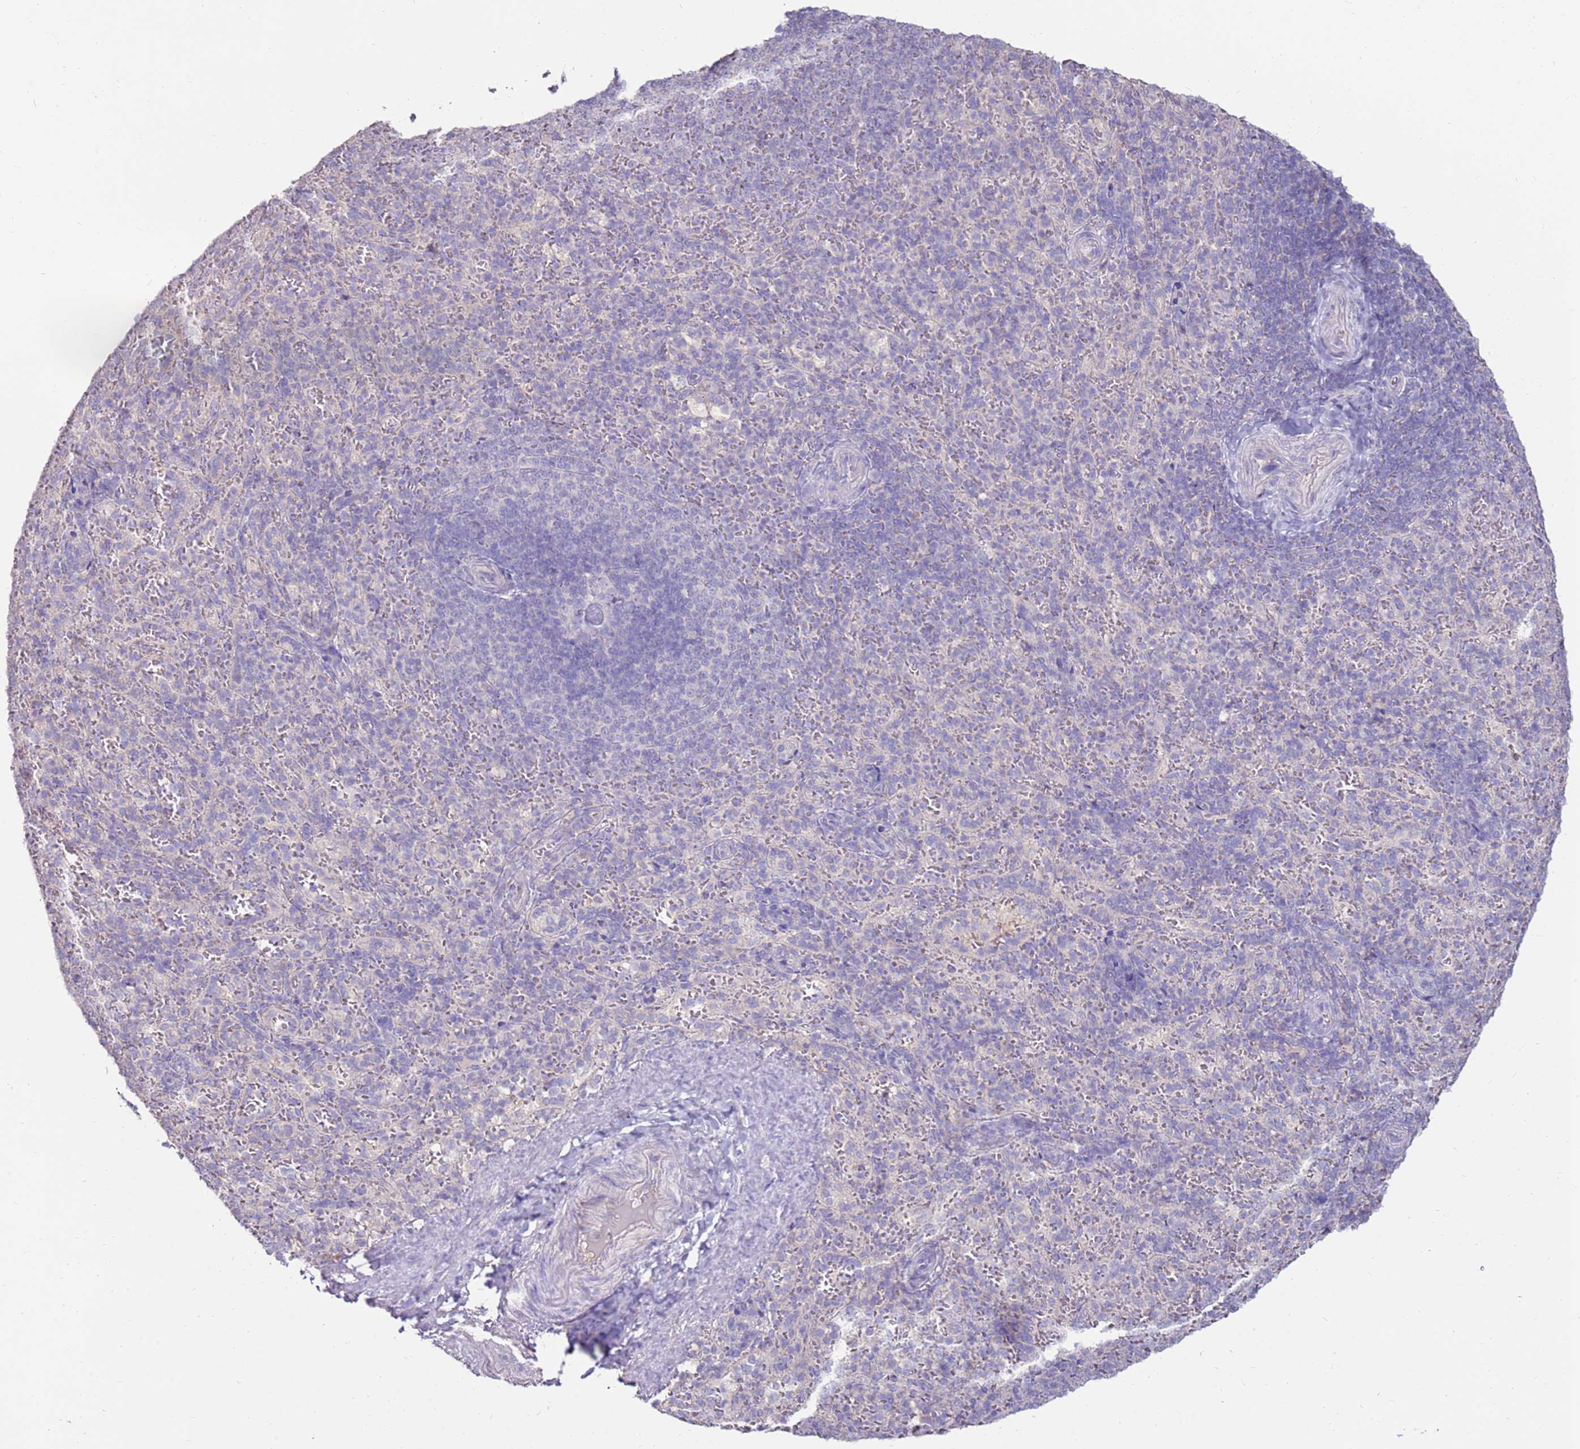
{"staining": {"intensity": "negative", "quantity": "none", "location": "none"}, "tissue": "spleen", "cell_type": "Cells in red pulp", "image_type": "normal", "snomed": [{"axis": "morphology", "description": "Normal tissue, NOS"}, {"axis": "topography", "description": "Spleen"}], "caption": "IHC of normal spleen reveals no staining in cells in red pulp.", "gene": "SLC44A4", "patient": {"sex": "female", "age": 21}}